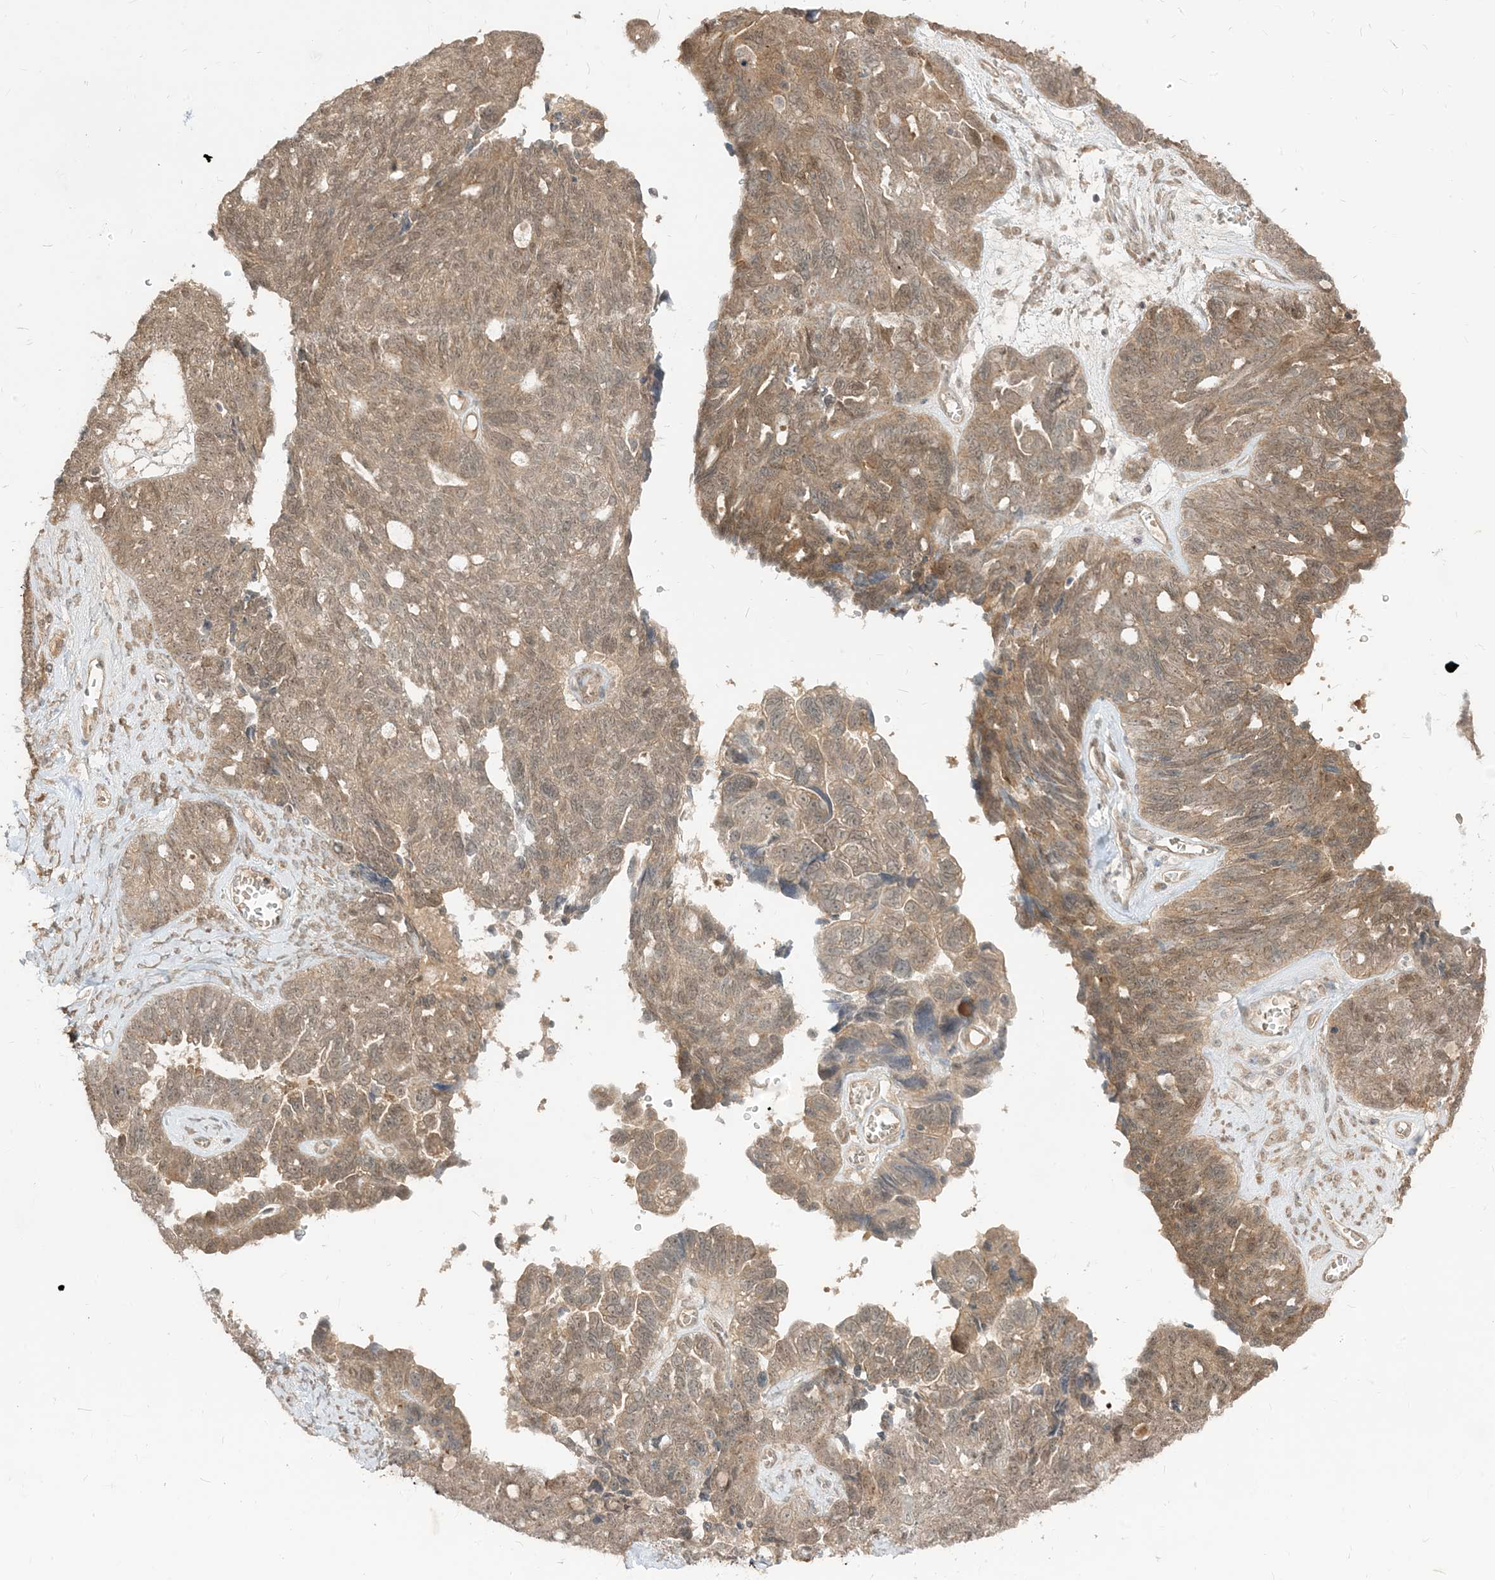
{"staining": {"intensity": "weak", "quantity": ">75%", "location": "cytoplasmic/membranous,nuclear"}, "tissue": "ovarian cancer", "cell_type": "Tumor cells", "image_type": "cancer", "snomed": [{"axis": "morphology", "description": "Cystadenocarcinoma, serous, NOS"}, {"axis": "topography", "description": "Ovary"}], "caption": "This micrograph demonstrates IHC staining of ovarian cancer, with low weak cytoplasmic/membranous and nuclear positivity in approximately >75% of tumor cells.", "gene": "TBCC", "patient": {"sex": "female", "age": 79}}